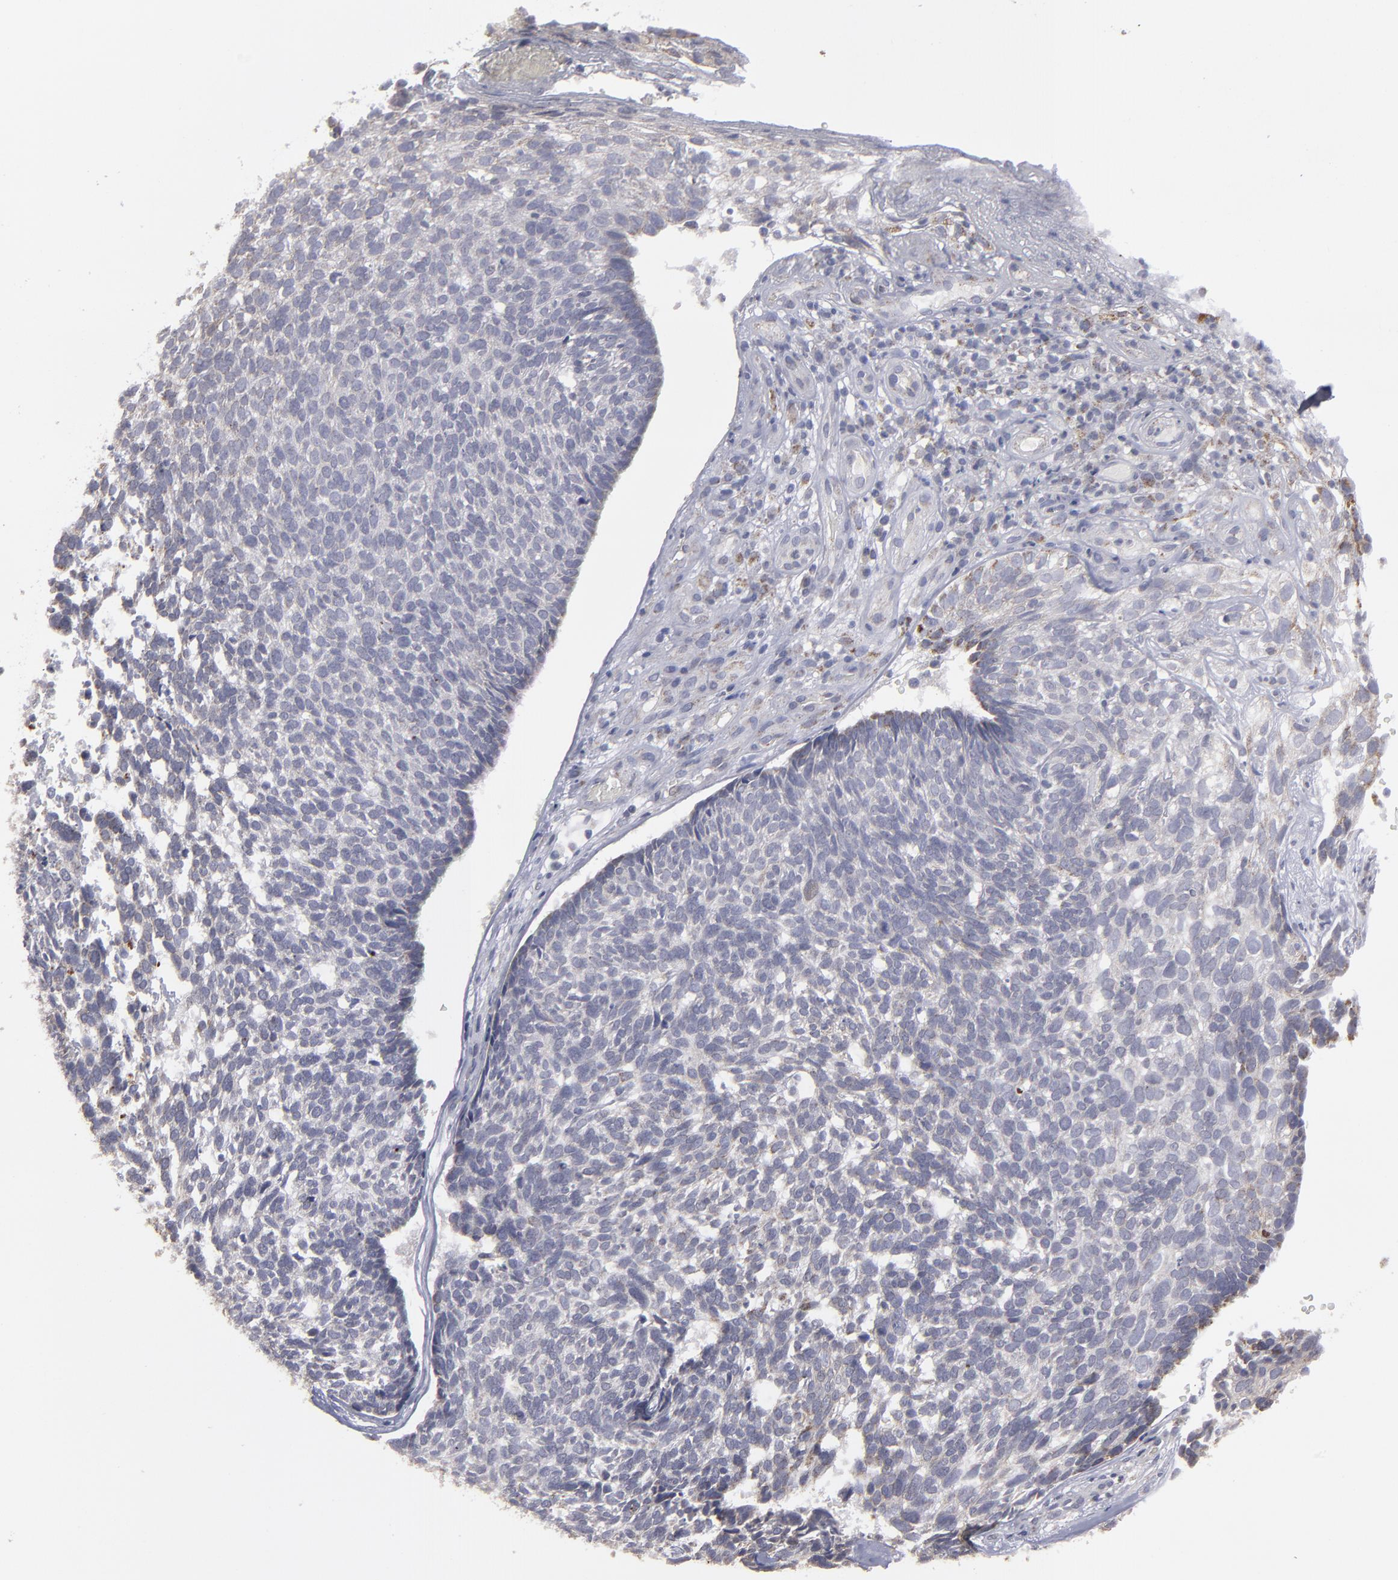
{"staining": {"intensity": "weak", "quantity": "25%-75%", "location": "cytoplasmic/membranous"}, "tissue": "skin cancer", "cell_type": "Tumor cells", "image_type": "cancer", "snomed": [{"axis": "morphology", "description": "Basal cell carcinoma"}, {"axis": "topography", "description": "Skin"}], "caption": "Skin cancer (basal cell carcinoma) stained for a protein (brown) shows weak cytoplasmic/membranous positive expression in about 25%-75% of tumor cells.", "gene": "MYOM2", "patient": {"sex": "male", "age": 72}}